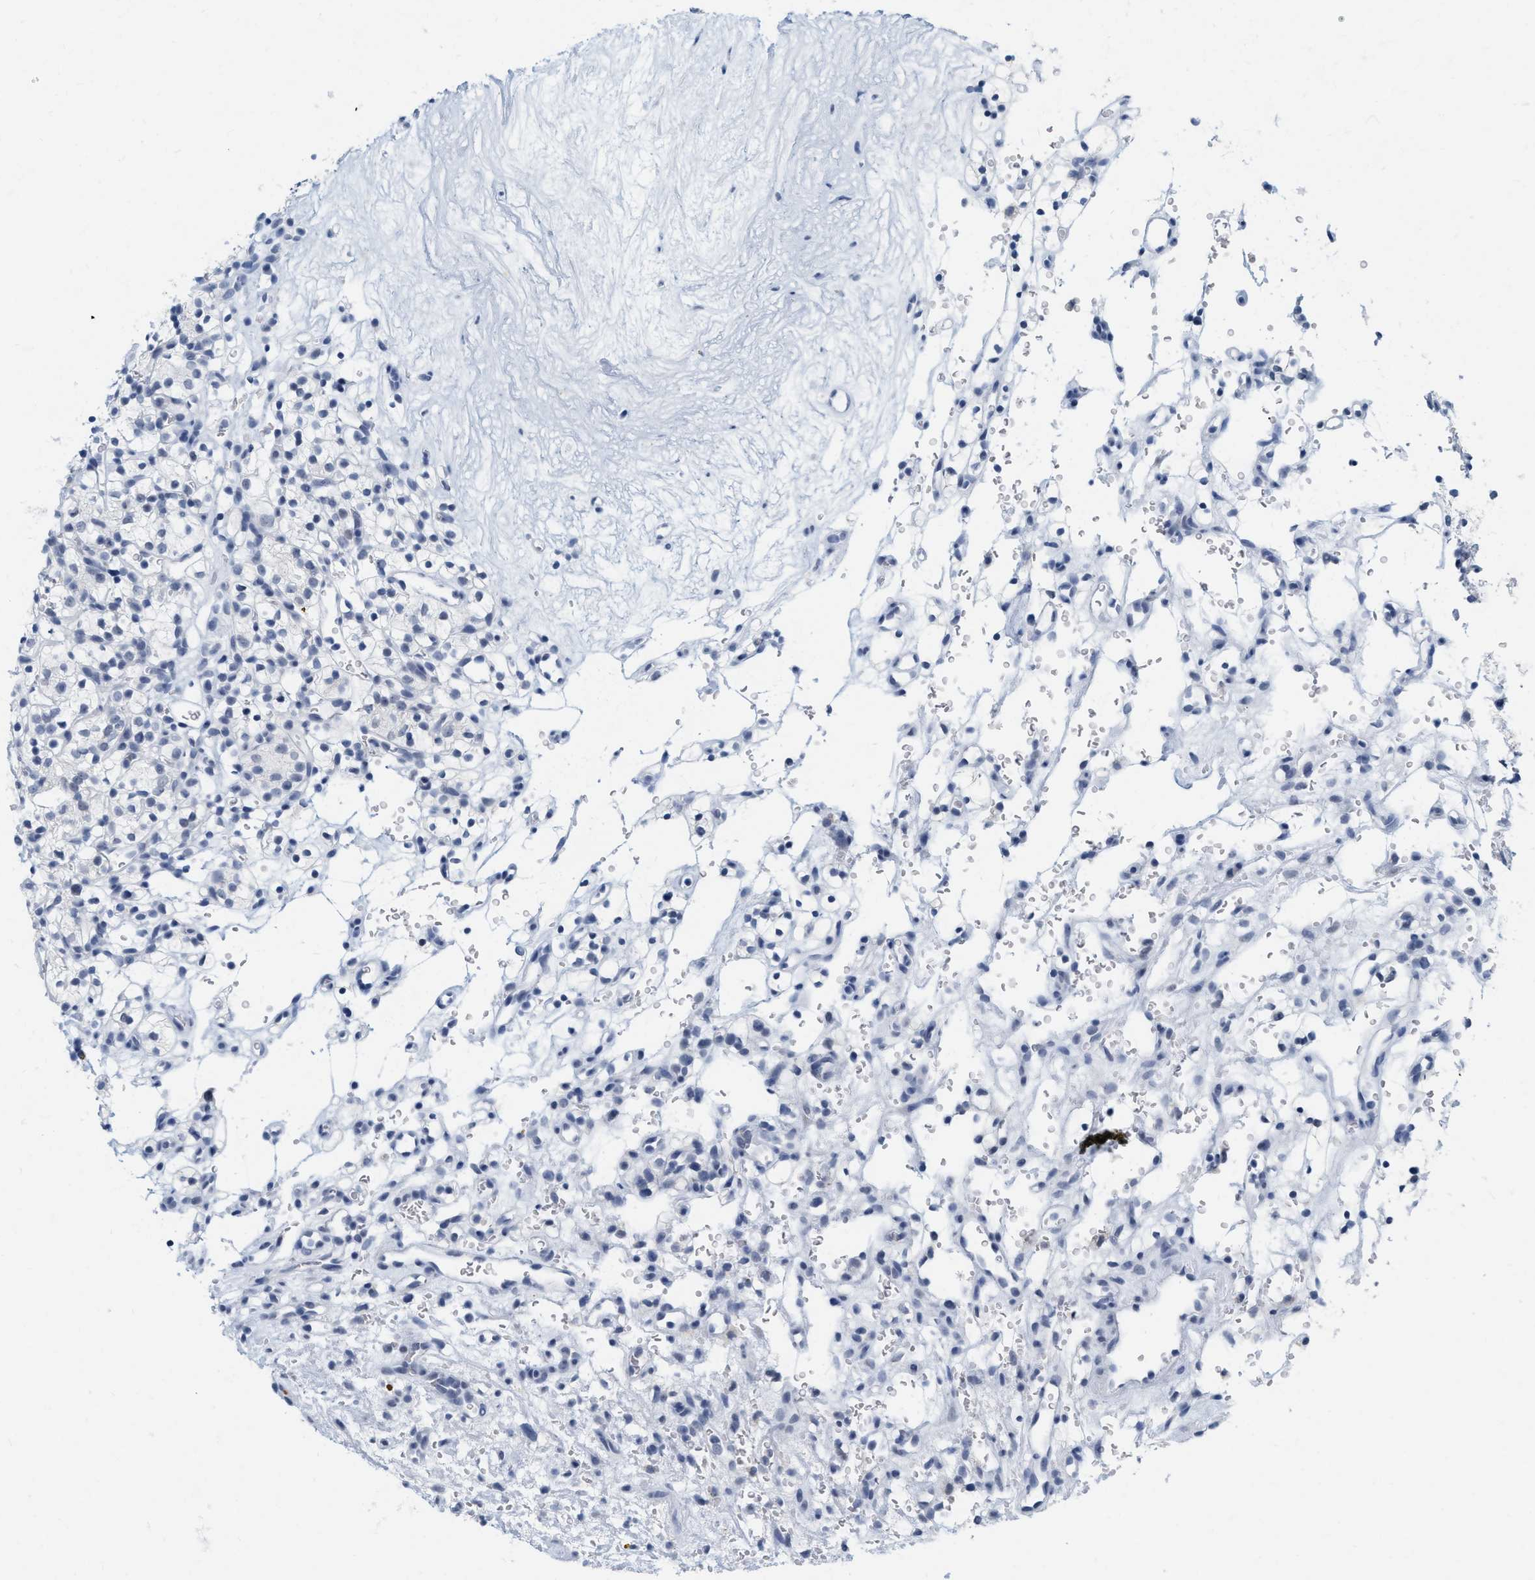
{"staining": {"intensity": "negative", "quantity": "none", "location": "none"}, "tissue": "renal cancer", "cell_type": "Tumor cells", "image_type": "cancer", "snomed": [{"axis": "morphology", "description": "Adenocarcinoma, NOS"}, {"axis": "topography", "description": "Kidney"}], "caption": "Tumor cells show no significant positivity in renal adenocarcinoma. The staining was performed using DAB to visualize the protein expression in brown, while the nuclei were stained in blue with hematoxylin (Magnification: 20x).", "gene": "XIRP1", "patient": {"sex": "female", "age": 57}}